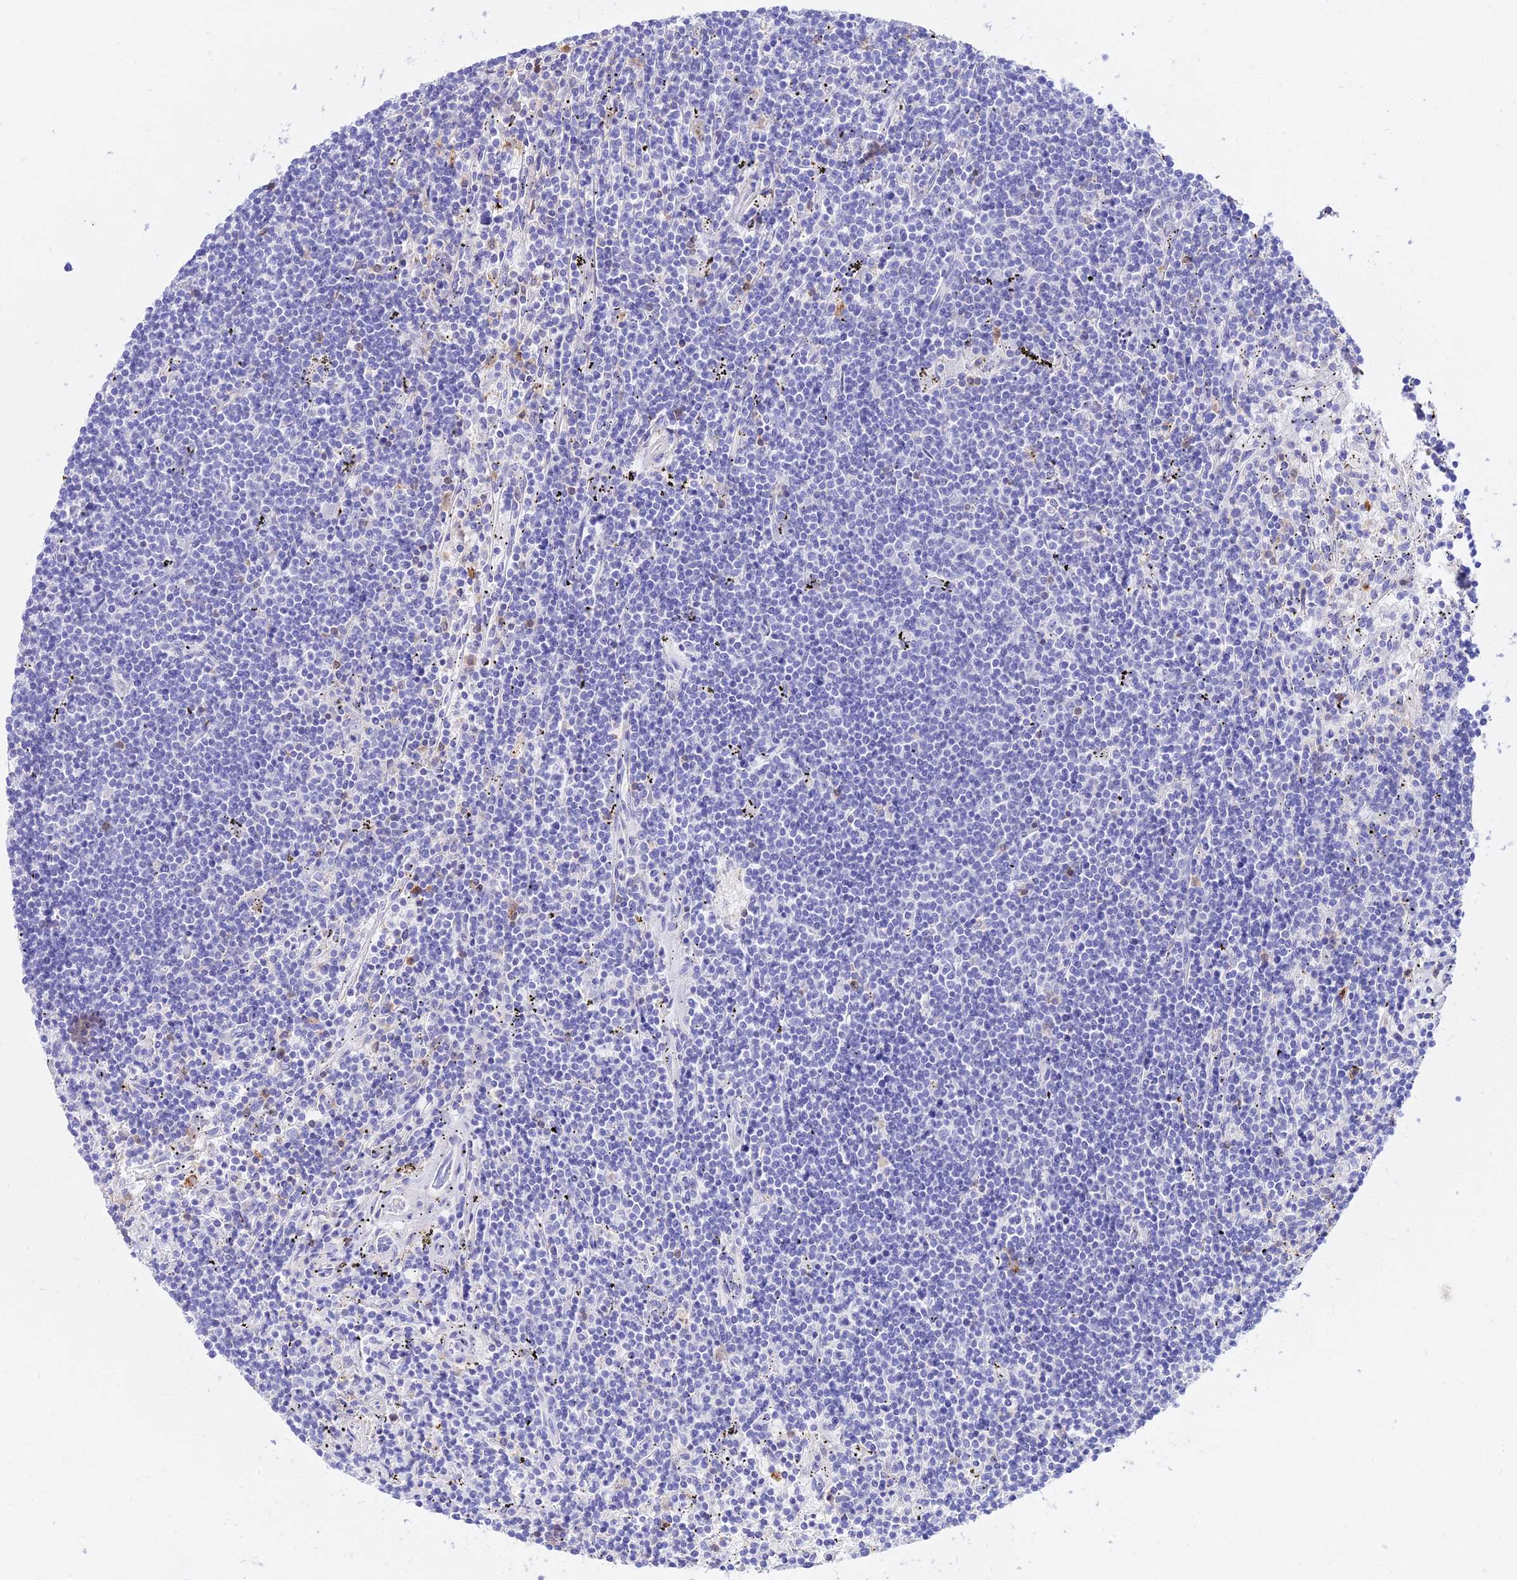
{"staining": {"intensity": "negative", "quantity": "none", "location": "none"}, "tissue": "lymphoma", "cell_type": "Tumor cells", "image_type": "cancer", "snomed": [{"axis": "morphology", "description": "Malignant lymphoma, non-Hodgkin's type, Low grade"}, {"axis": "topography", "description": "Spleen"}], "caption": "Immunohistochemistry micrograph of neoplastic tissue: low-grade malignant lymphoma, non-Hodgkin's type stained with DAB demonstrates no significant protein positivity in tumor cells.", "gene": "SREK1IP1", "patient": {"sex": "male", "age": 76}}